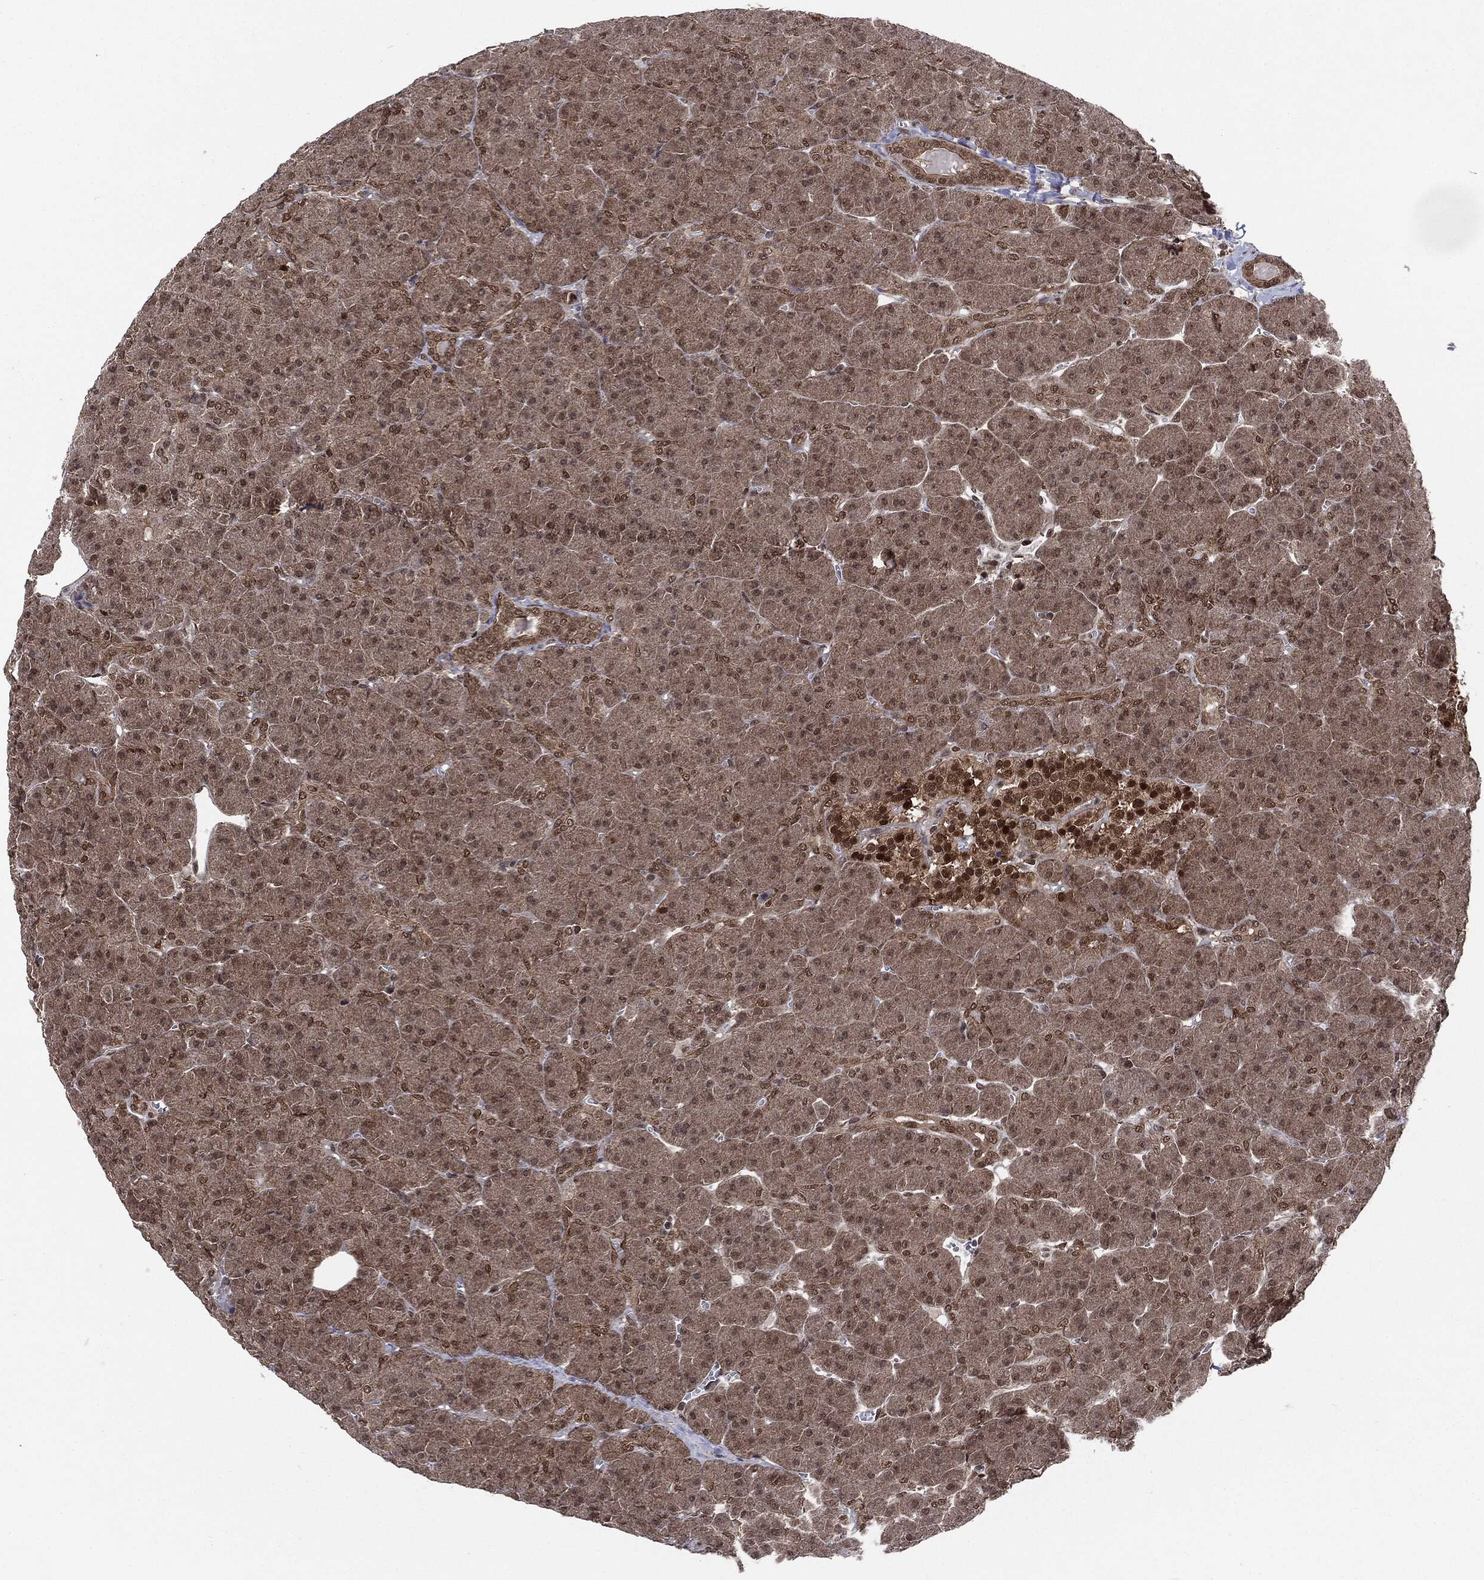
{"staining": {"intensity": "moderate", "quantity": "25%-75%", "location": "cytoplasmic/membranous"}, "tissue": "pancreas", "cell_type": "Exocrine glandular cells", "image_type": "normal", "snomed": [{"axis": "morphology", "description": "Normal tissue, NOS"}, {"axis": "topography", "description": "Pancreas"}], "caption": "Moderate cytoplasmic/membranous expression is seen in about 25%-75% of exocrine glandular cells in unremarkable pancreas.", "gene": "PTPA", "patient": {"sex": "male", "age": 61}}